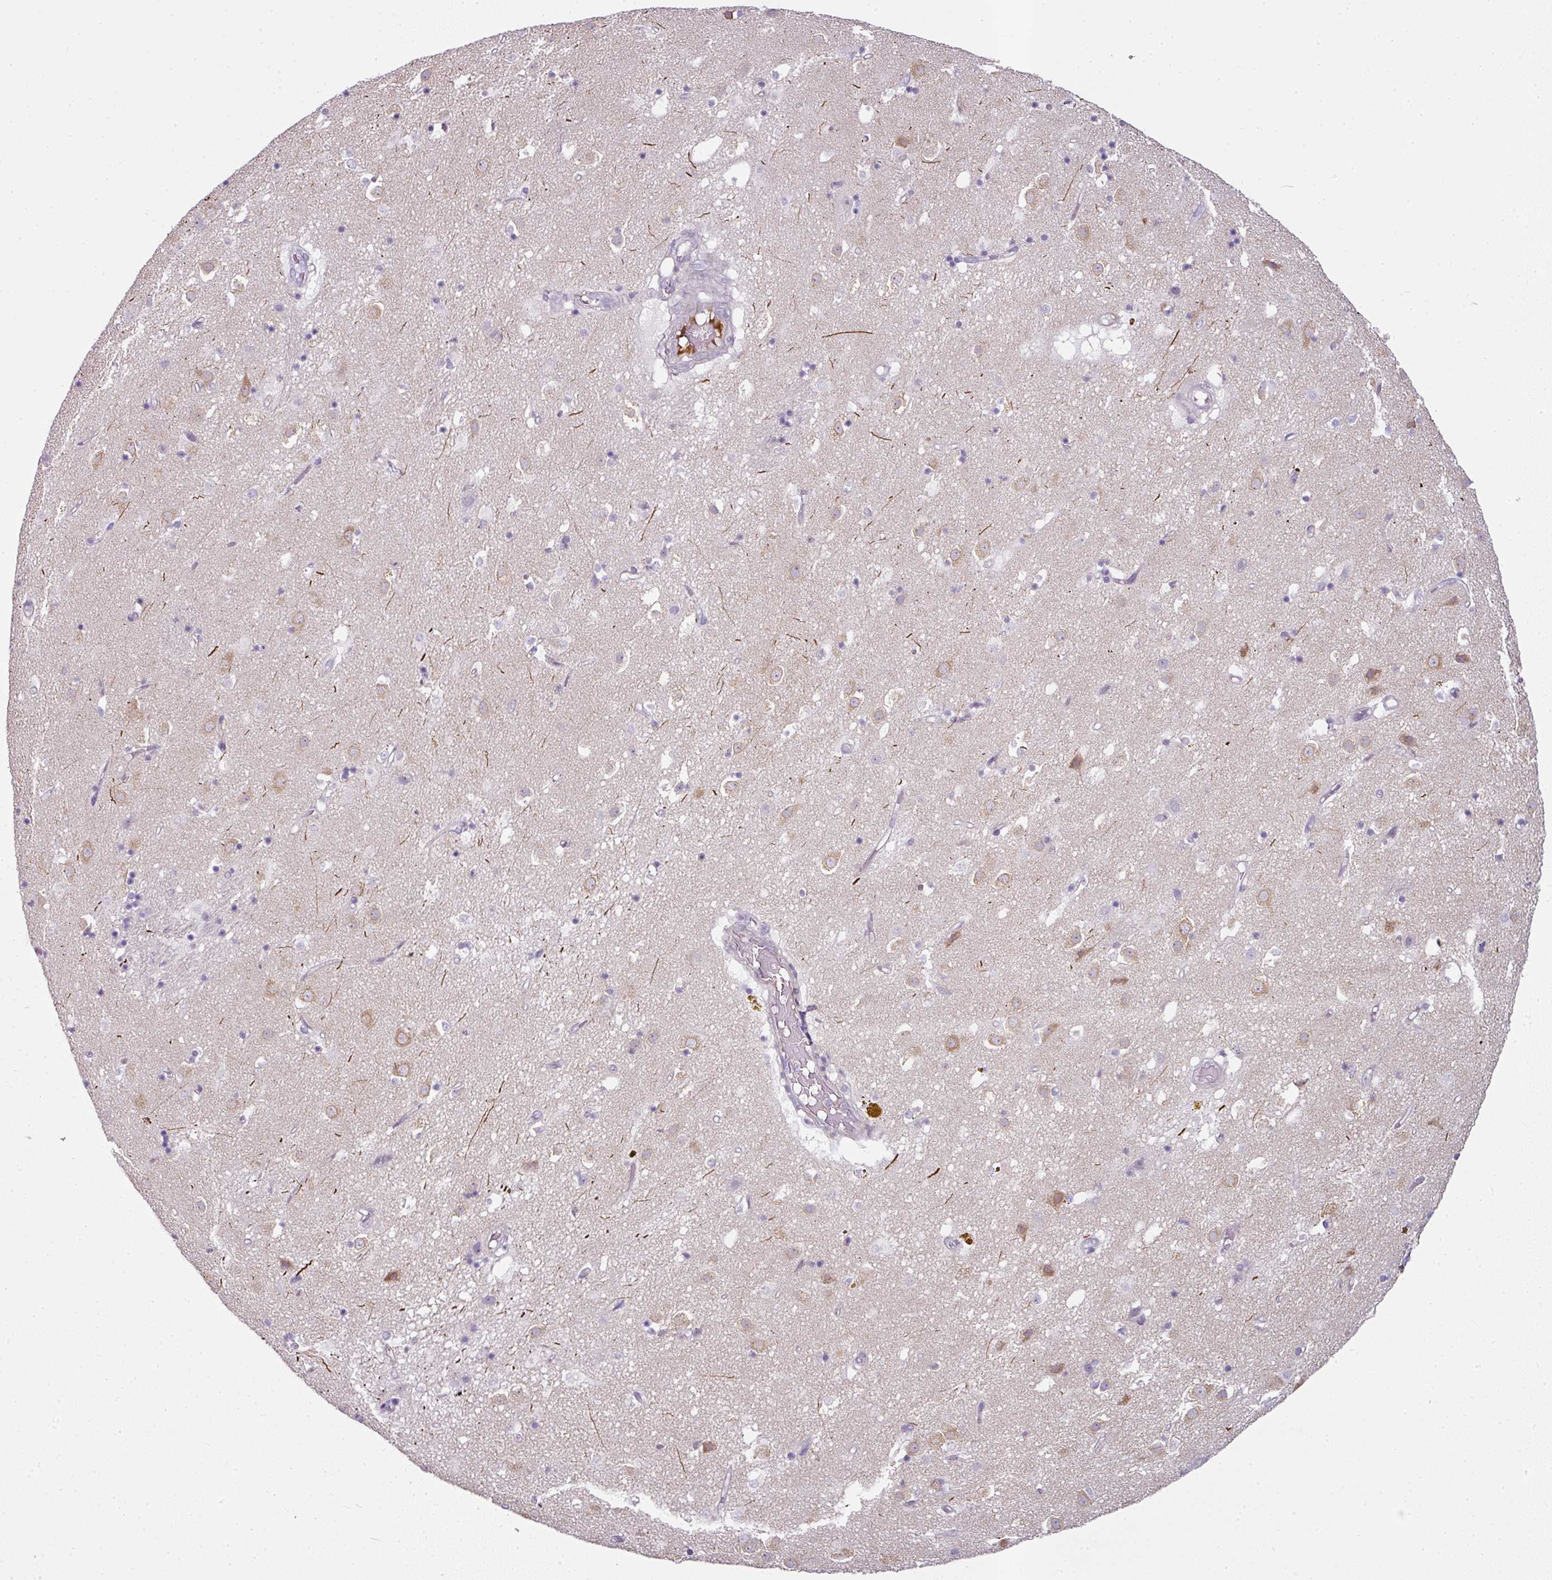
{"staining": {"intensity": "negative", "quantity": "none", "location": "none"}, "tissue": "caudate", "cell_type": "Glial cells", "image_type": "normal", "snomed": [{"axis": "morphology", "description": "Normal tissue, NOS"}, {"axis": "topography", "description": "Lateral ventricle wall"}], "caption": "This is an immunohistochemistry (IHC) histopathology image of unremarkable caudate. There is no staining in glial cells.", "gene": "FHAD1", "patient": {"sex": "male", "age": 58}}